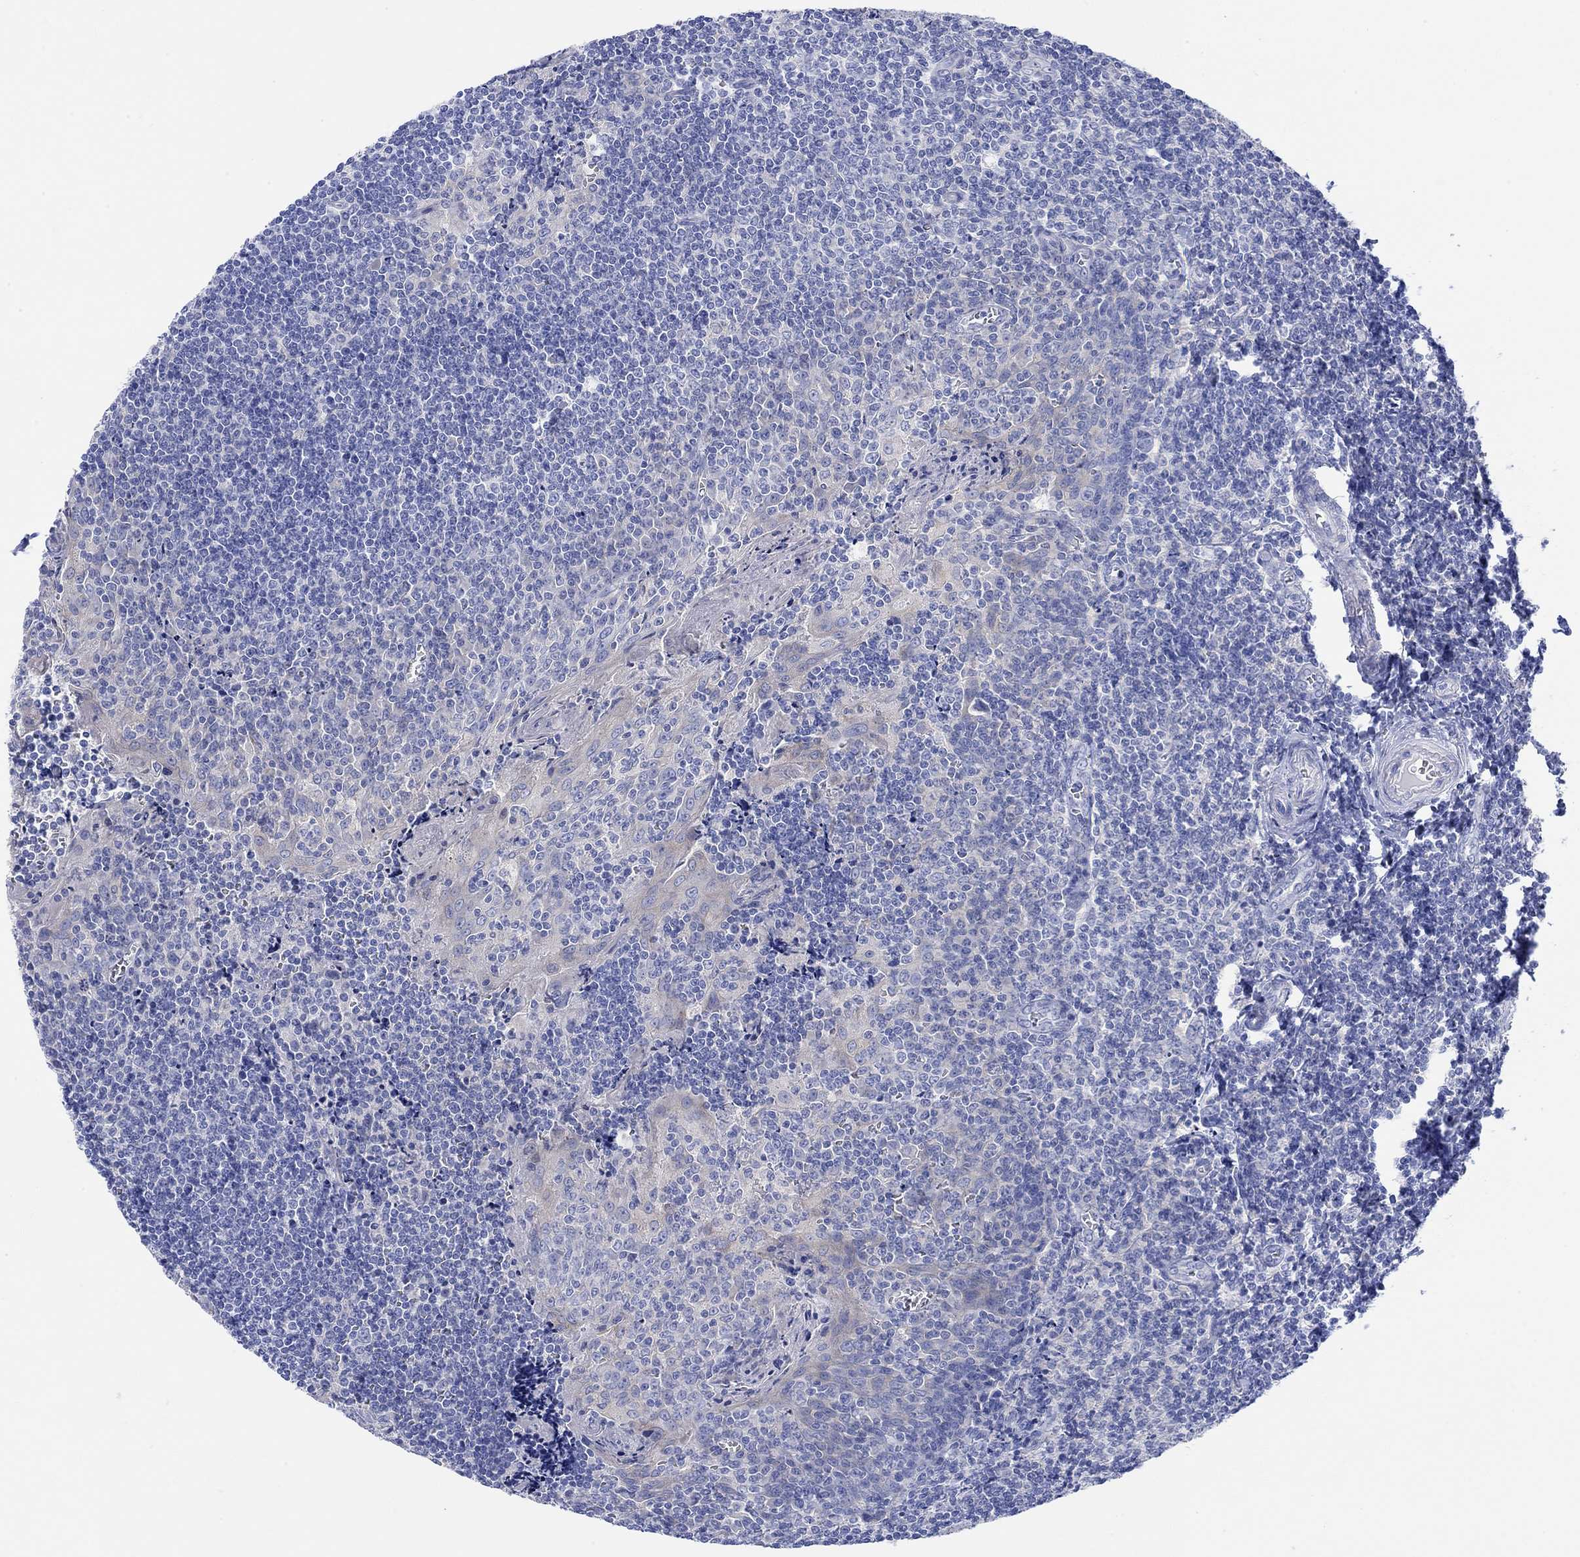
{"staining": {"intensity": "negative", "quantity": "none", "location": "none"}, "tissue": "tonsil", "cell_type": "Germinal center cells", "image_type": "normal", "snomed": [{"axis": "morphology", "description": "Normal tissue, NOS"}, {"axis": "morphology", "description": "Inflammation, NOS"}, {"axis": "topography", "description": "Tonsil"}], "caption": "DAB immunohistochemical staining of benign human tonsil exhibits no significant expression in germinal center cells.", "gene": "REEP6", "patient": {"sex": "female", "age": 31}}